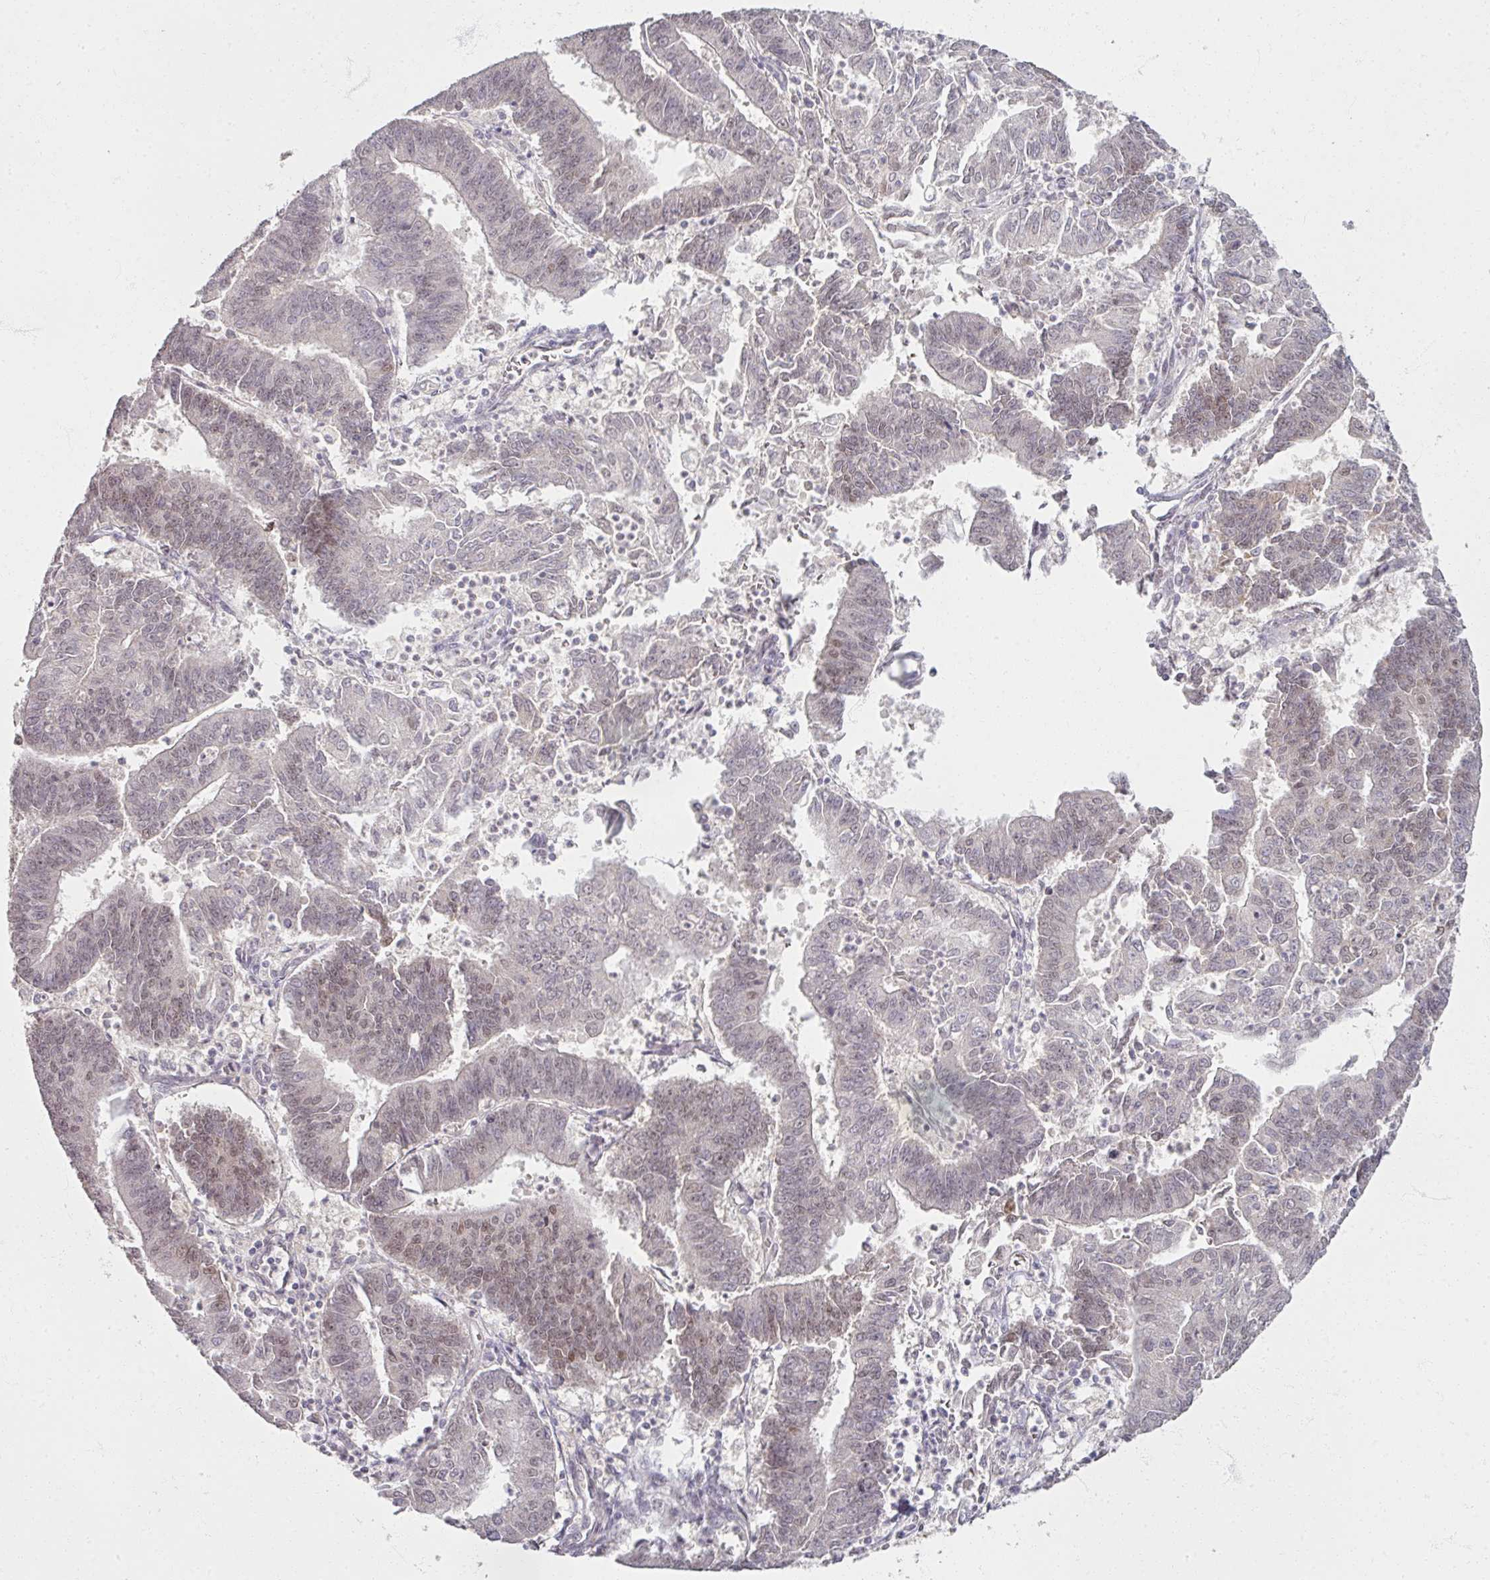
{"staining": {"intensity": "weak", "quantity": "<25%", "location": "nuclear"}, "tissue": "endometrial cancer", "cell_type": "Tumor cells", "image_type": "cancer", "snomed": [{"axis": "morphology", "description": "Adenocarcinoma, NOS"}, {"axis": "topography", "description": "Endometrium"}], "caption": "Protein analysis of adenocarcinoma (endometrial) shows no significant expression in tumor cells.", "gene": "SOX11", "patient": {"sex": "female", "age": 73}}